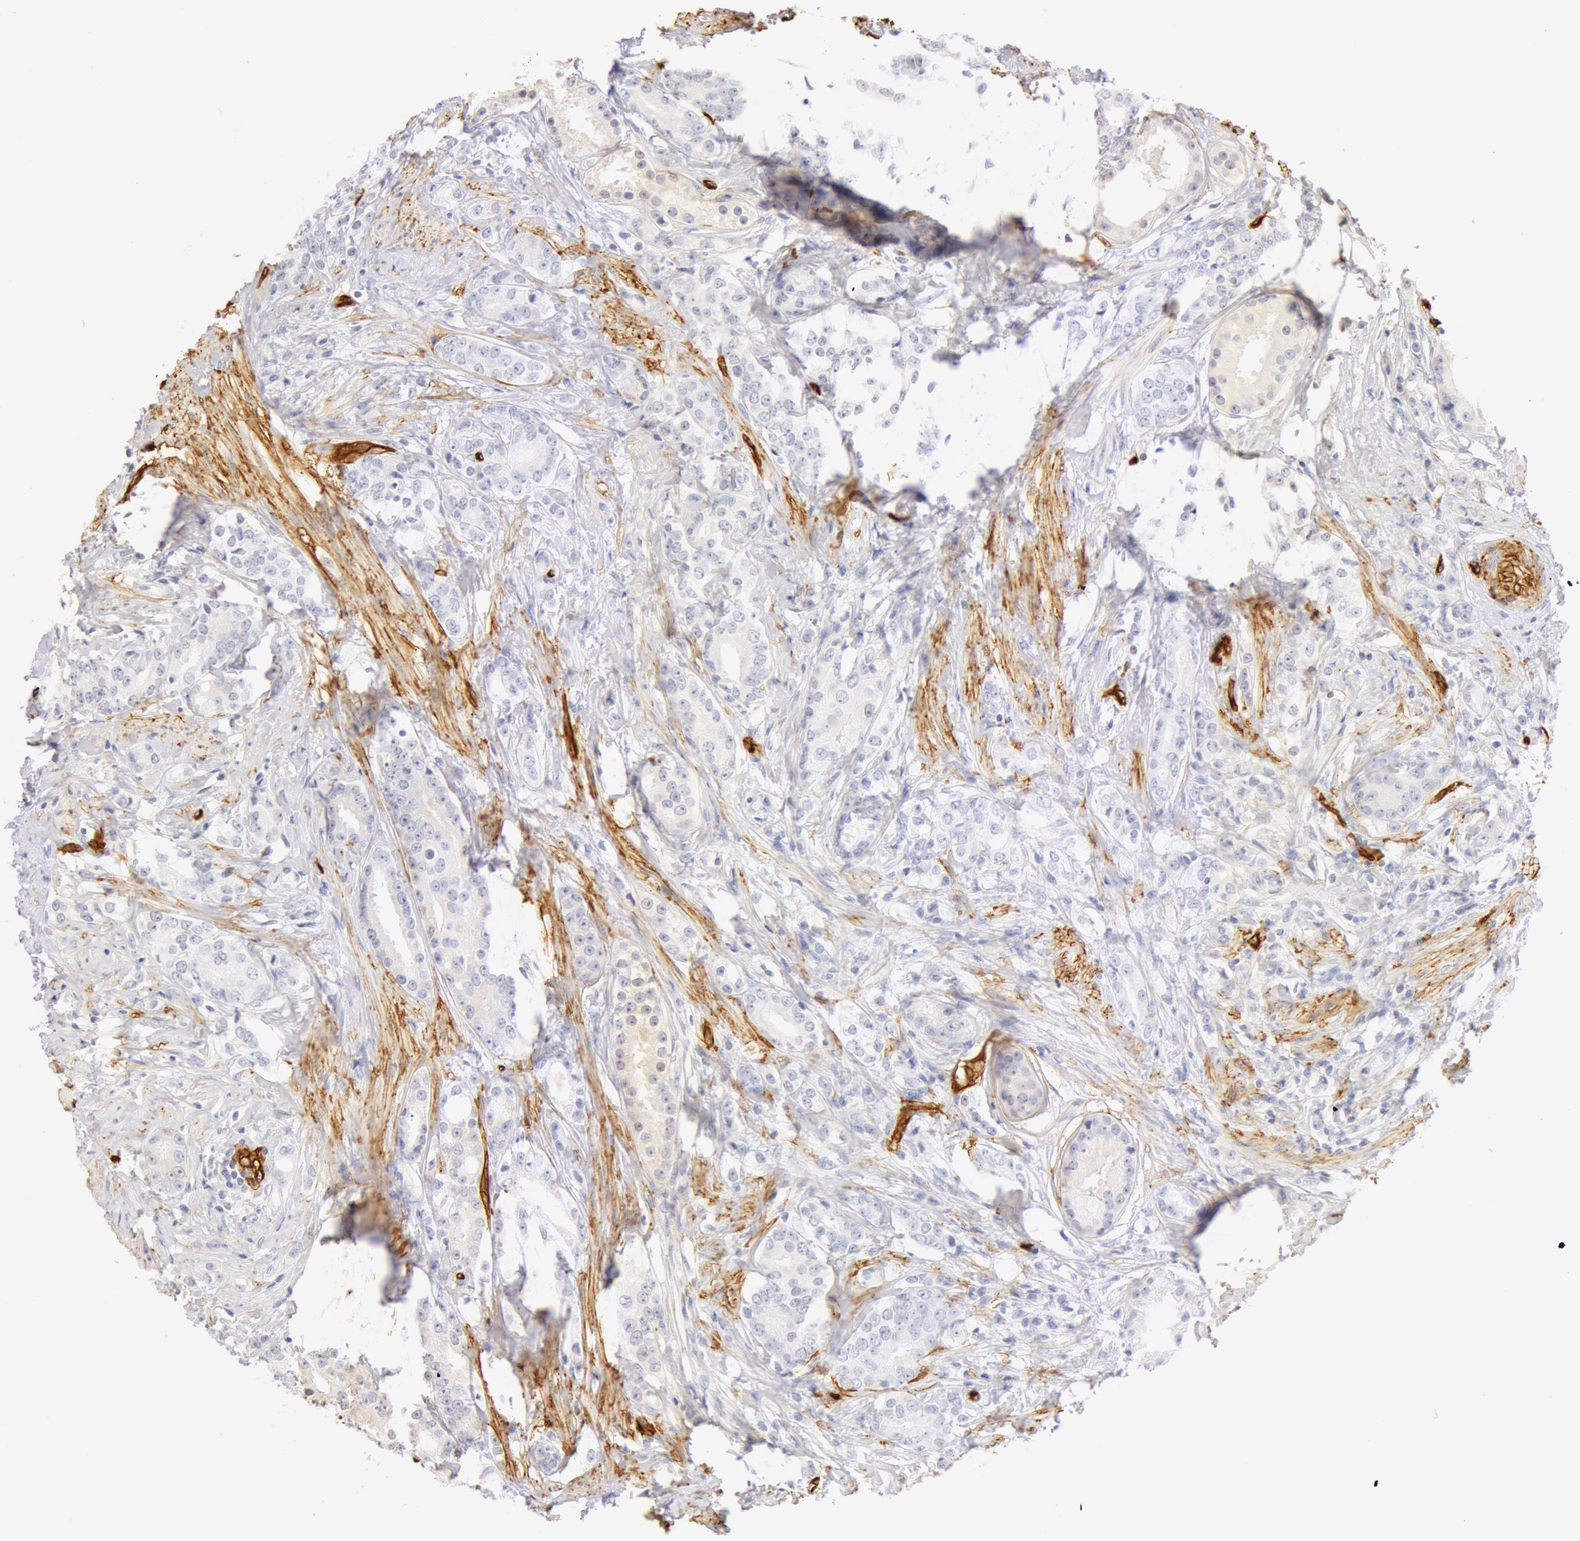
{"staining": {"intensity": "negative", "quantity": "none", "location": "none"}, "tissue": "prostate cancer", "cell_type": "Tumor cells", "image_type": "cancer", "snomed": [{"axis": "morphology", "description": "Adenocarcinoma, Medium grade"}, {"axis": "topography", "description": "Prostate"}], "caption": "A histopathology image of prostate cancer (adenocarcinoma (medium-grade)) stained for a protein reveals no brown staining in tumor cells. Nuclei are stained in blue.", "gene": "AQP1", "patient": {"sex": "male", "age": 59}}